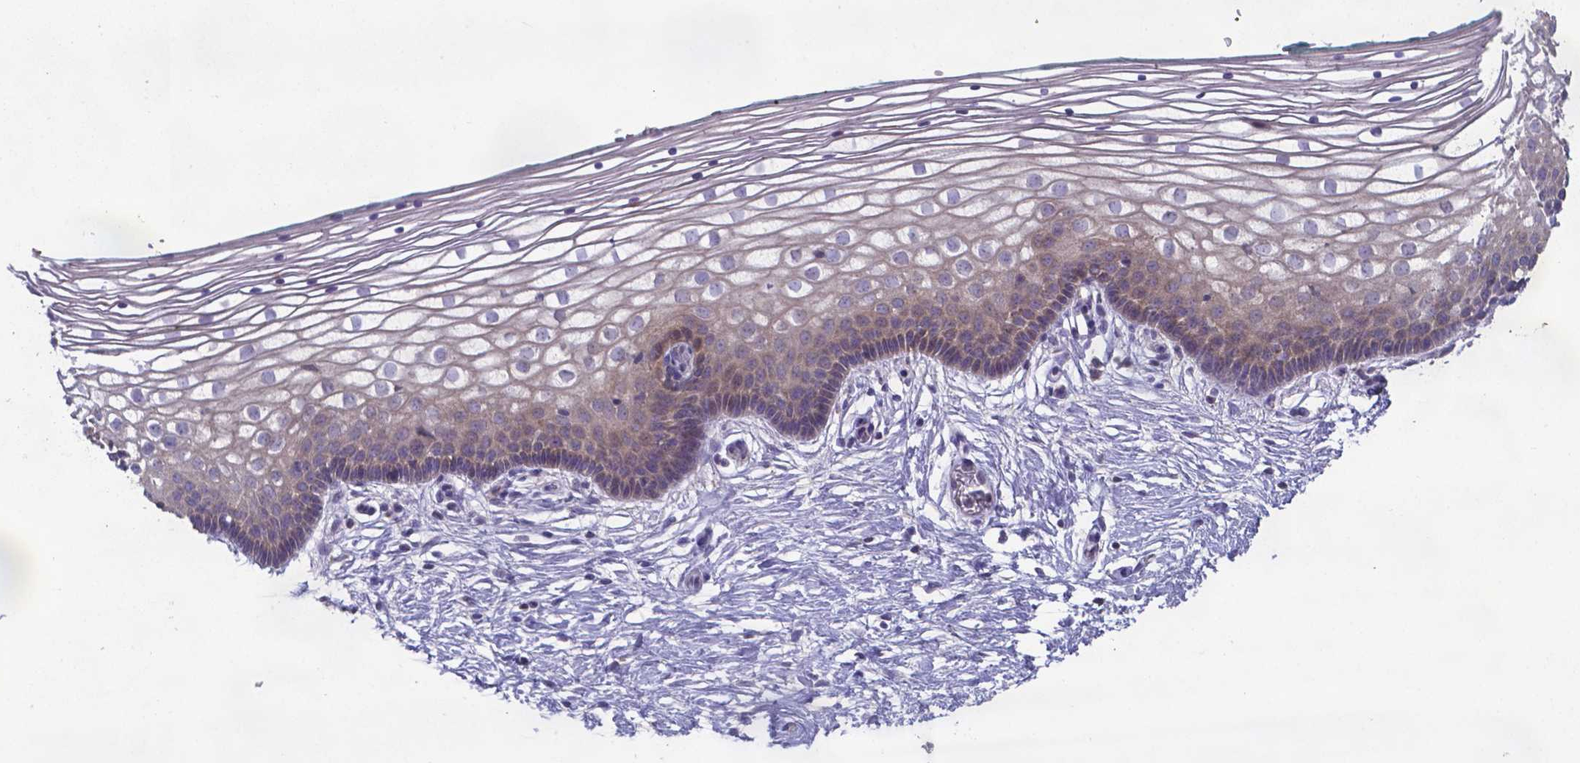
{"staining": {"intensity": "weak", "quantity": "25%-75%", "location": "cytoplasmic/membranous"}, "tissue": "vagina", "cell_type": "Squamous epithelial cells", "image_type": "normal", "snomed": [{"axis": "morphology", "description": "Normal tissue, NOS"}, {"axis": "topography", "description": "Vagina"}], "caption": "IHC histopathology image of normal vagina: vagina stained using immunohistochemistry exhibits low levels of weak protein expression localized specifically in the cytoplasmic/membranous of squamous epithelial cells, appearing as a cytoplasmic/membranous brown color.", "gene": "TYRO3", "patient": {"sex": "female", "age": 36}}